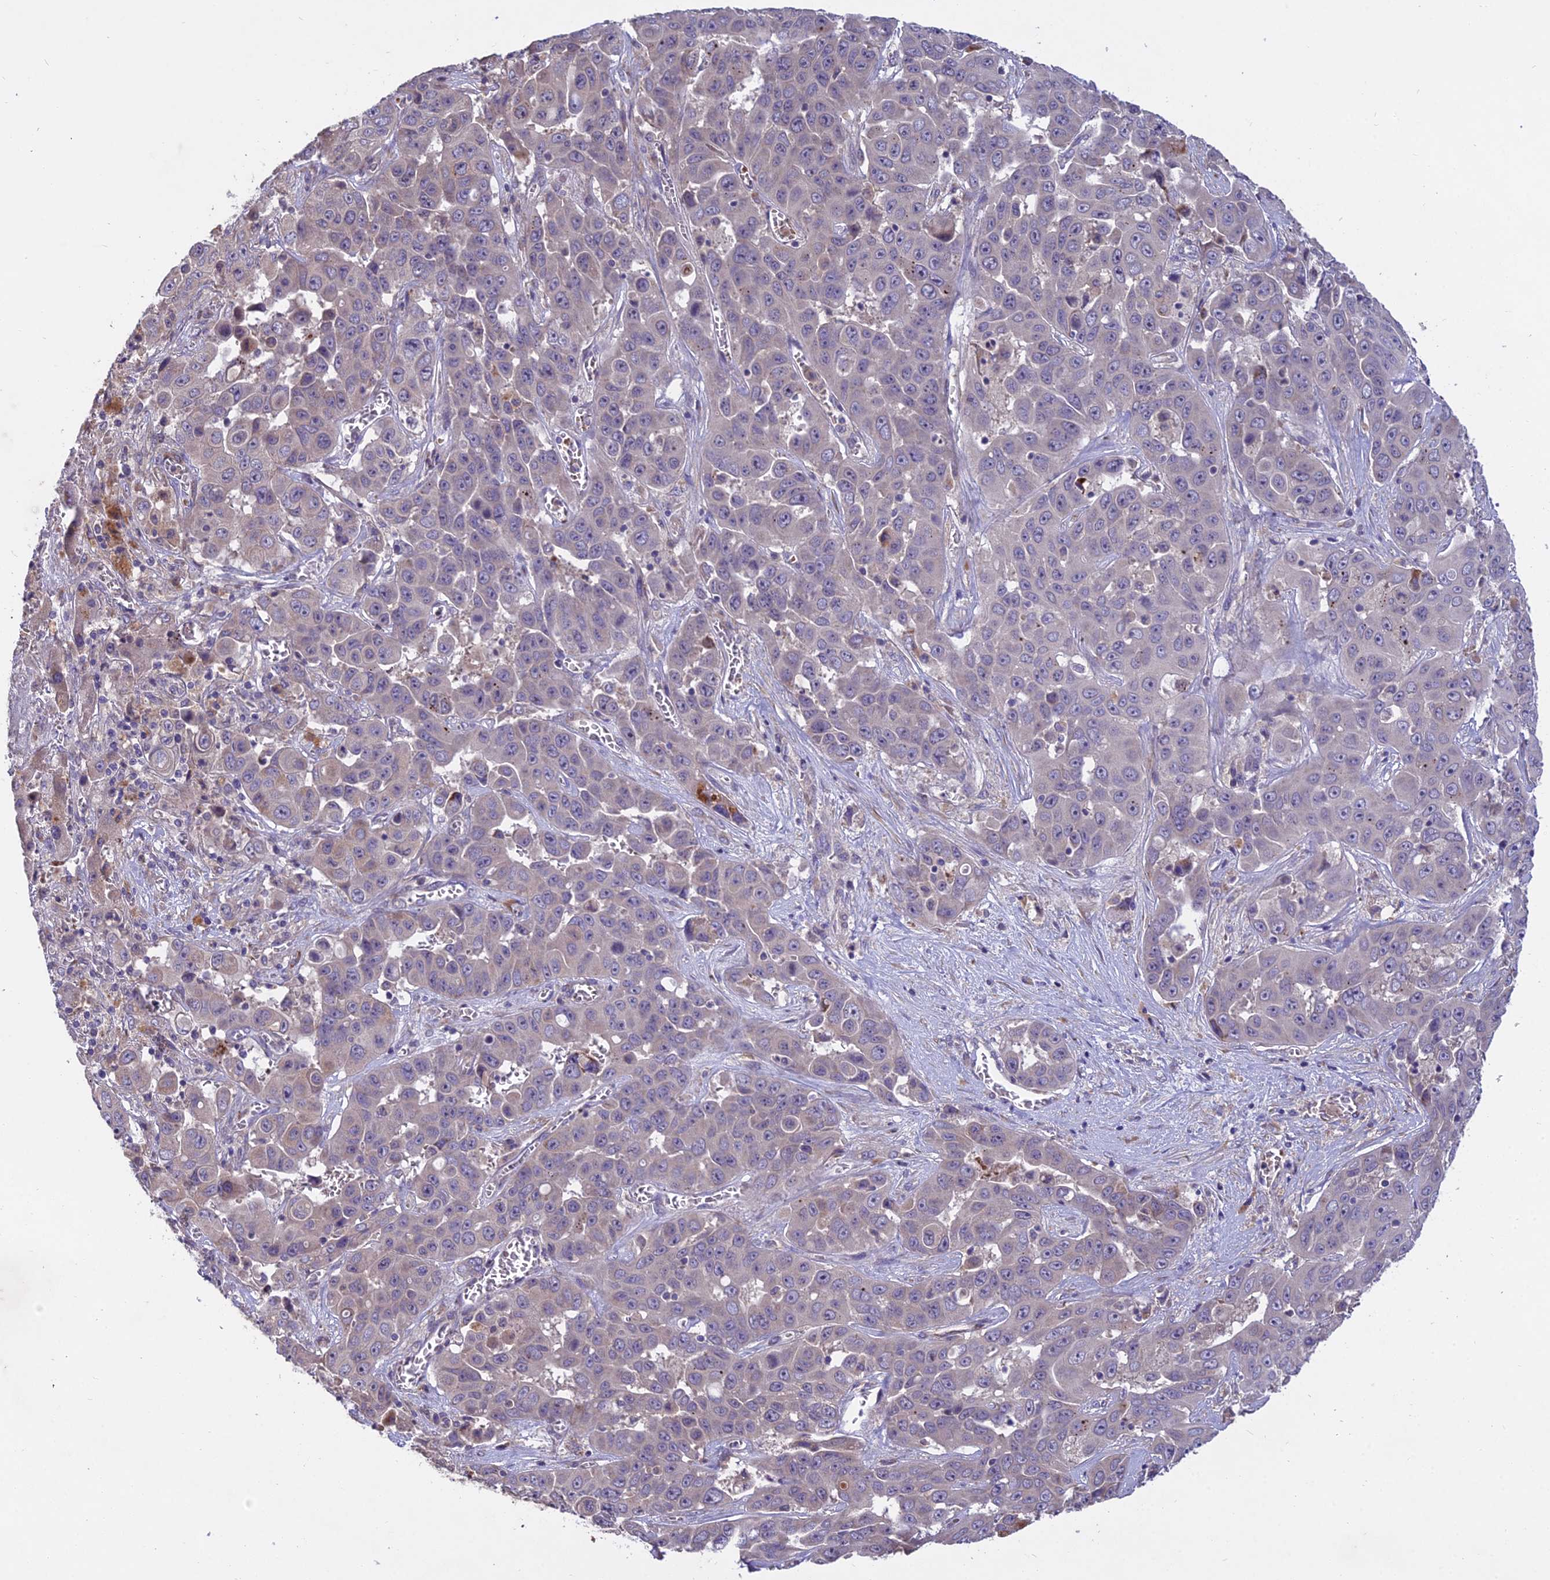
{"staining": {"intensity": "negative", "quantity": "none", "location": "none"}, "tissue": "liver cancer", "cell_type": "Tumor cells", "image_type": "cancer", "snomed": [{"axis": "morphology", "description": "Cholangiocarcinoma"}, {"axis": "topography", "description": "Liver"}], "caption": "Micrograph shows no protein positivity in tumor cells of liver cholangiocarcinoma tissue.", "gene": "CENPL", "patient": {"sex": "female", "age": 52}}